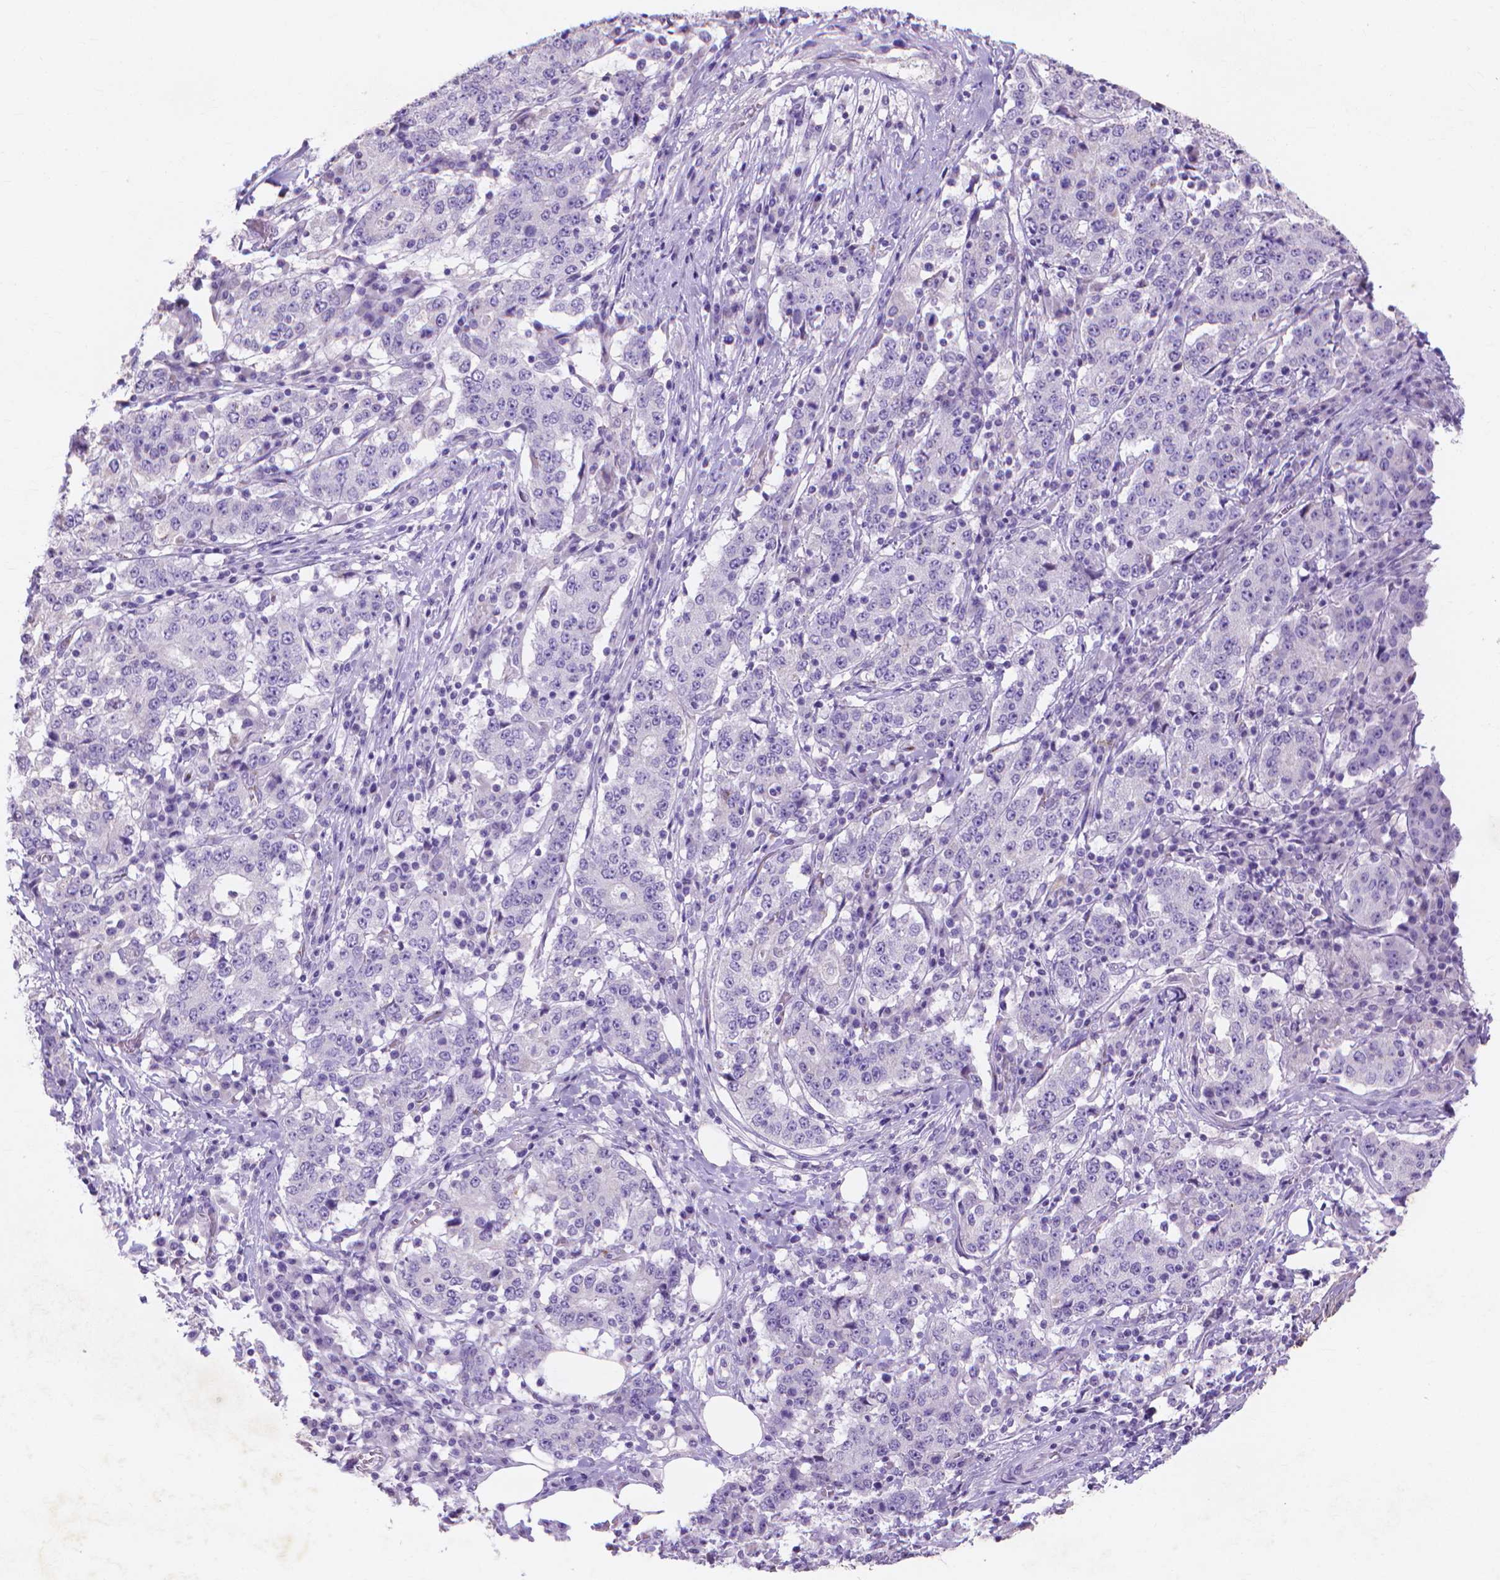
{"staining": {"intensity": "negative", "quantity": "none", "location": "none"}, "tissue": "stomach cancer", "cell_type": "Tumor cells", "image_type": "cancer", "snomed": [{"axis": "morphology", "description": "Adenocarcinoma, NOS"}, {"axis": "topography", "description": "Stomach"}], "caption": "Human stomach cancer stained for a protein using IHC reveals no positivity in tumor cells.", "gene": "MMP11", "patient": {"sex": "male", "age": 59}}